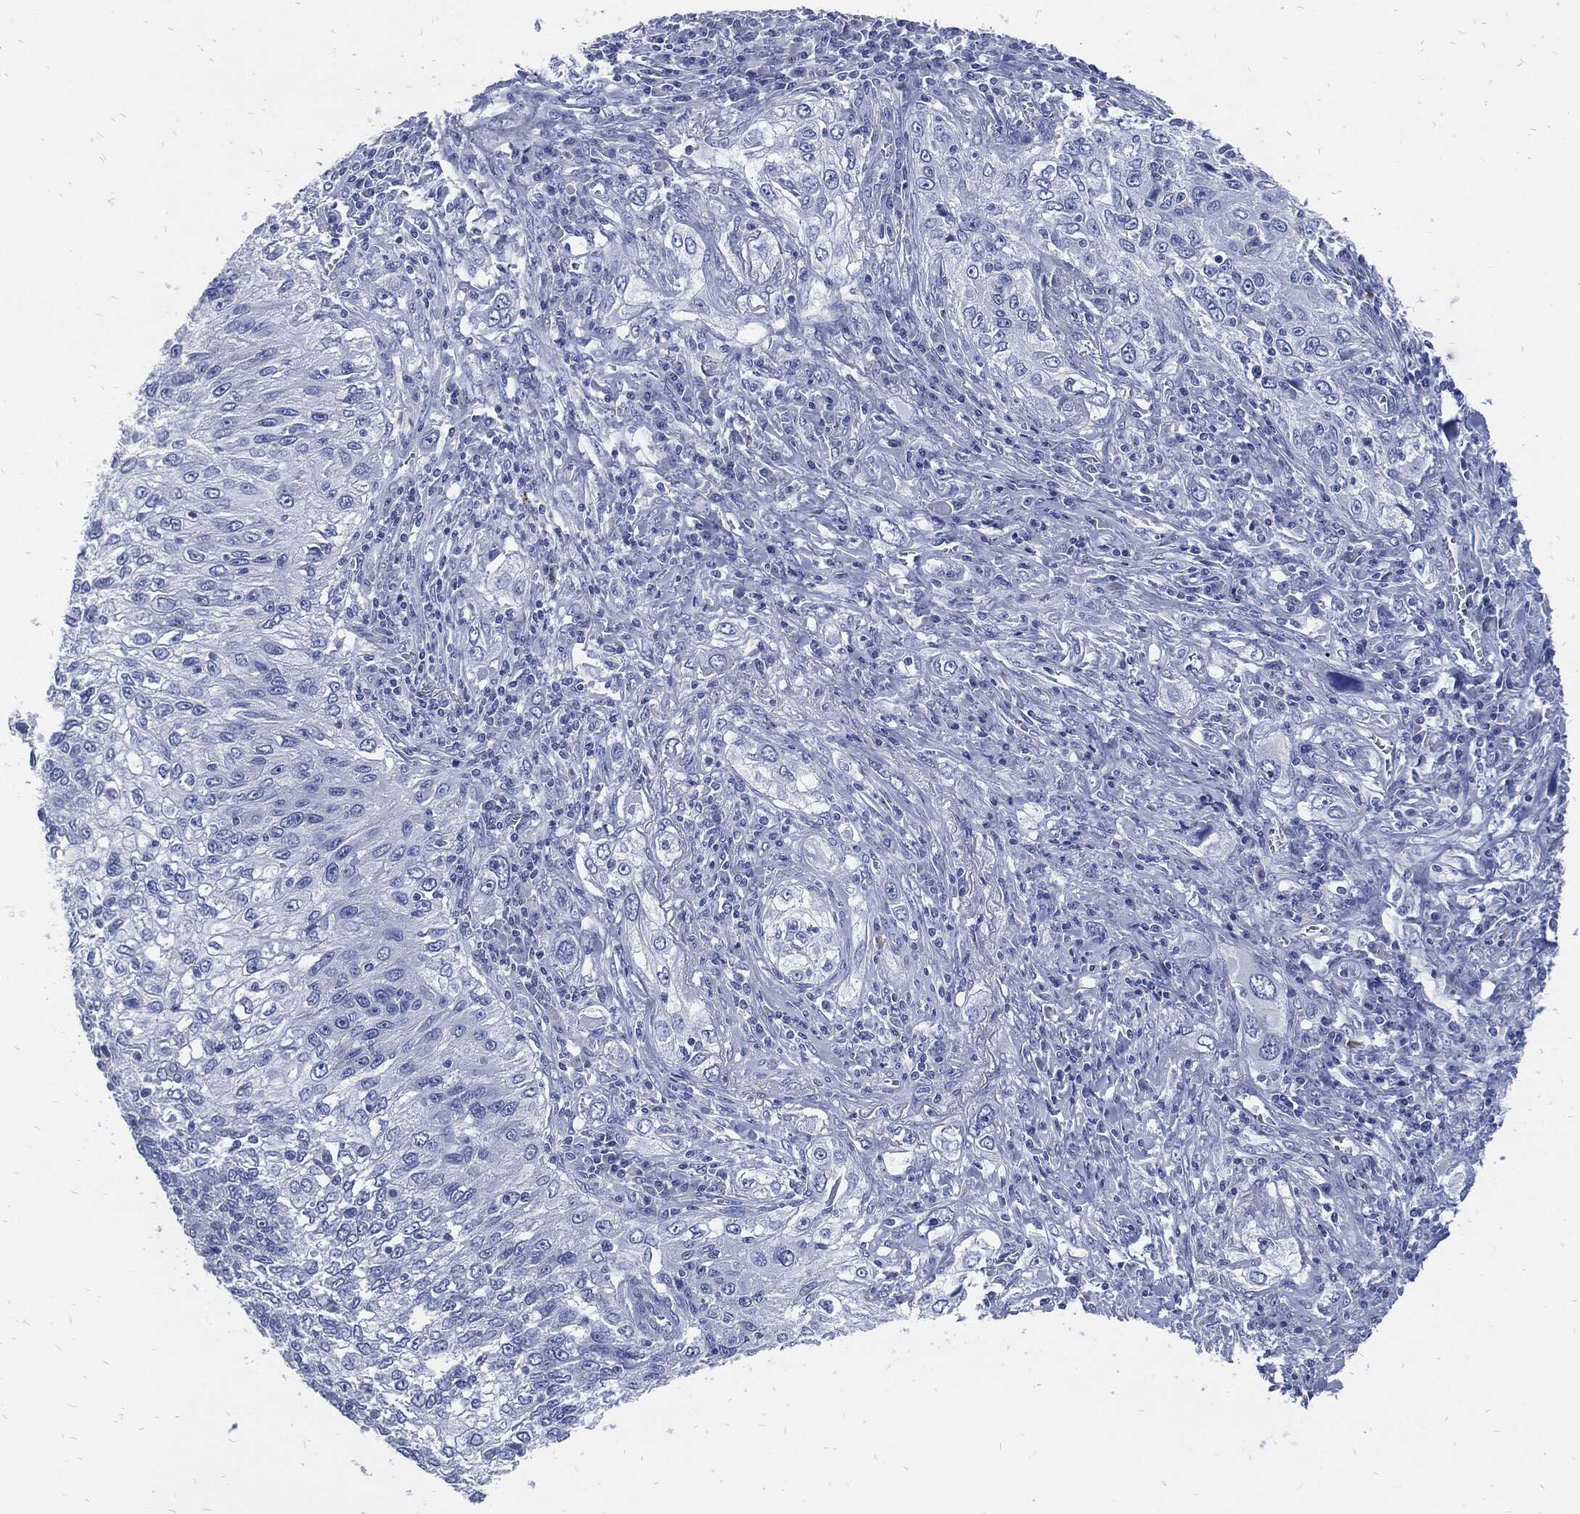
{"staining": {"intensity": "negative", "quantity": "none", "location": "none"}, "tissue": "lung cancer", "cell_type": "Tumor cells", "image_type": "cancer", "snomed": [{"axis": "morphology", "description": "Squamous cell carcinoma, NOS"}, {"axis": "topography", "description": "Lung"}], "caption": "This is an immunohistochemistry photomicrograph of human lung cancer (squamous cell carcinoma). There is no positivity in tumor cells.", "gene": "FABP4", "patient": {"sex": "female", "age": 69}}